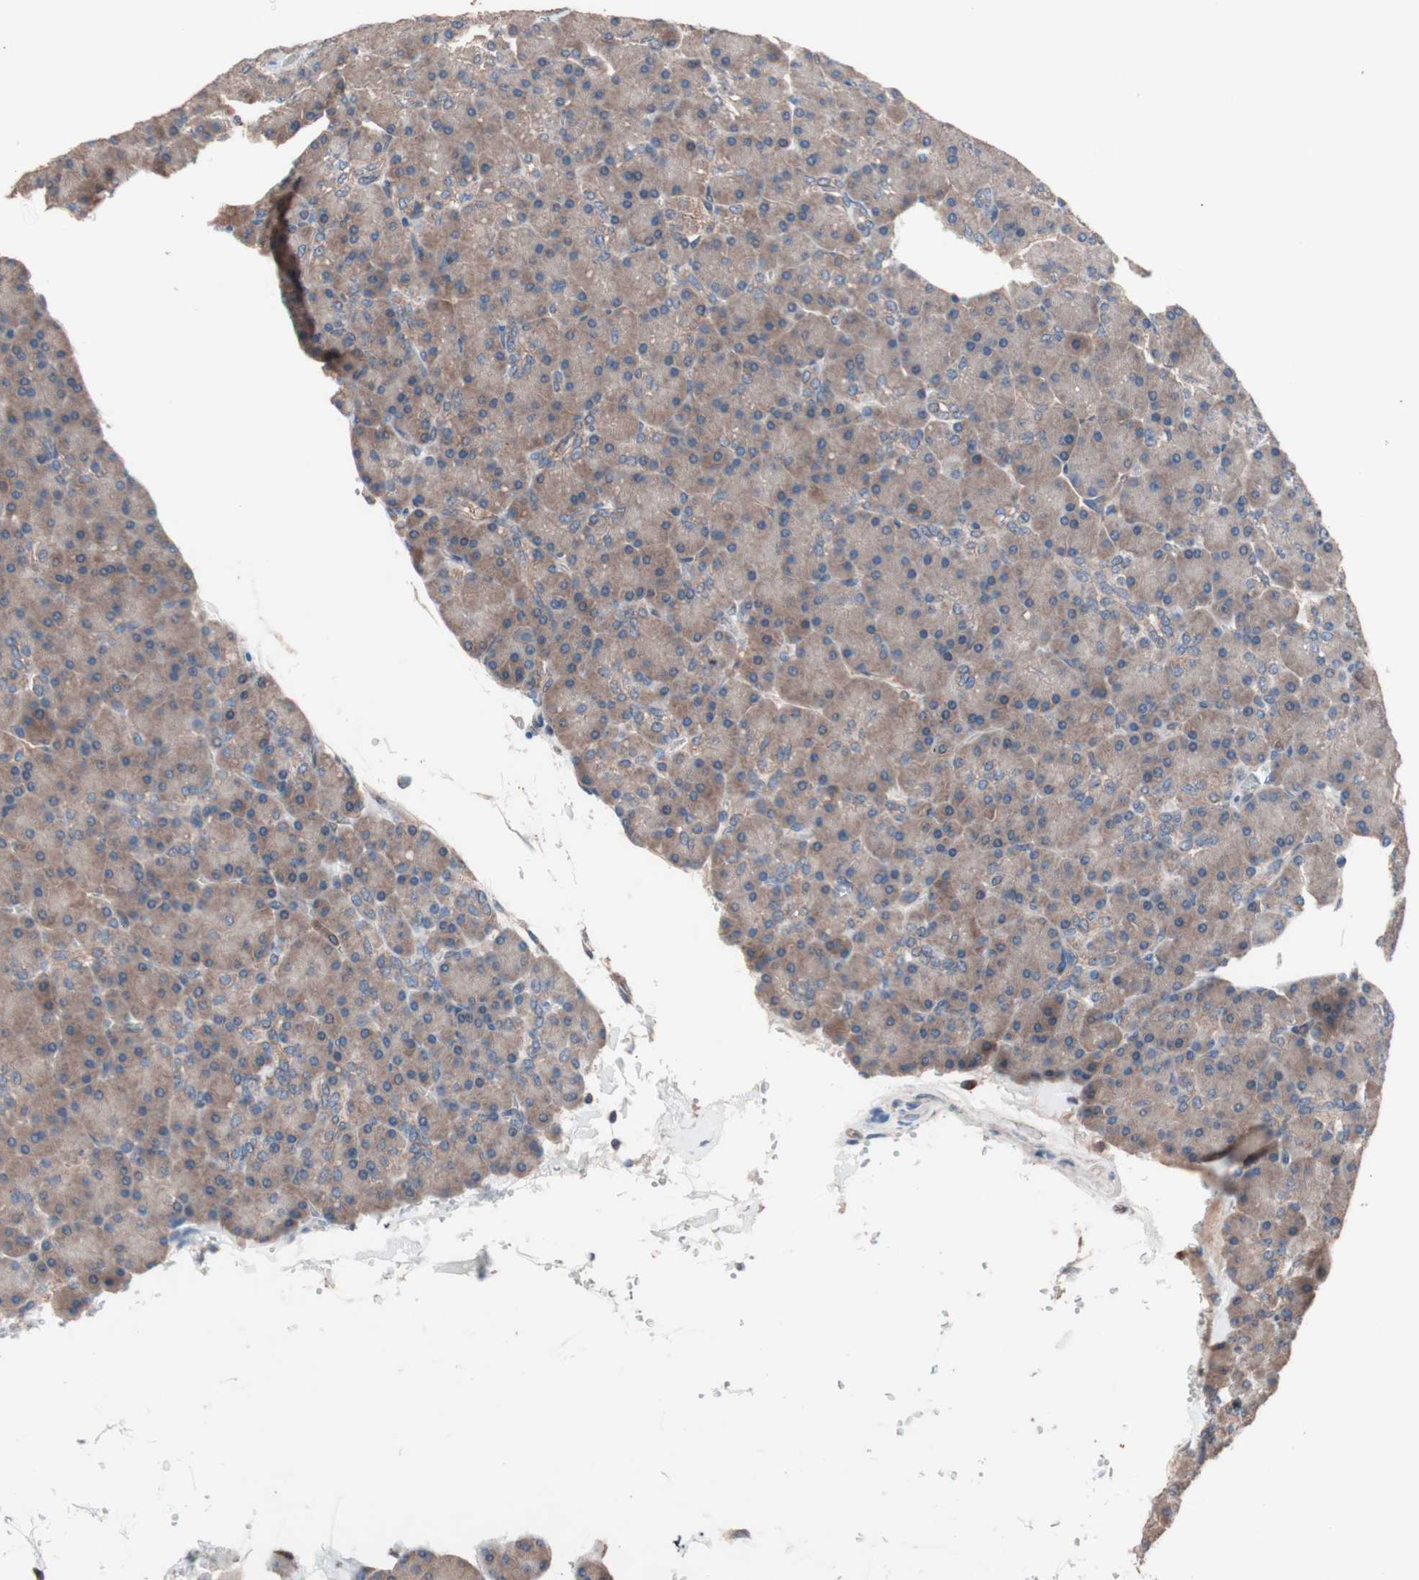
{"staining": {"intensity": "moderate", "quantity": ">75%", "location": "cytoplasmic/membranous"}, "tissue": "pancreas", "cell_type": "Exocrine glandular cells", "image_type": "normal", "snomed": [{"axis": "morphology", "description": "Normal tissue, NOS"}, {"axis": "topography", "description": "Pancreas"}], "caption": "A photomicrograph showing moderate cytoplasmic/membranous positivity in approximately >75% of exocrine glandular cells in benign pancreas, as visualized by brown immunohistochemical staining.", "gene": "ATG7", "patient": {"sex": "female", "age": 43}}